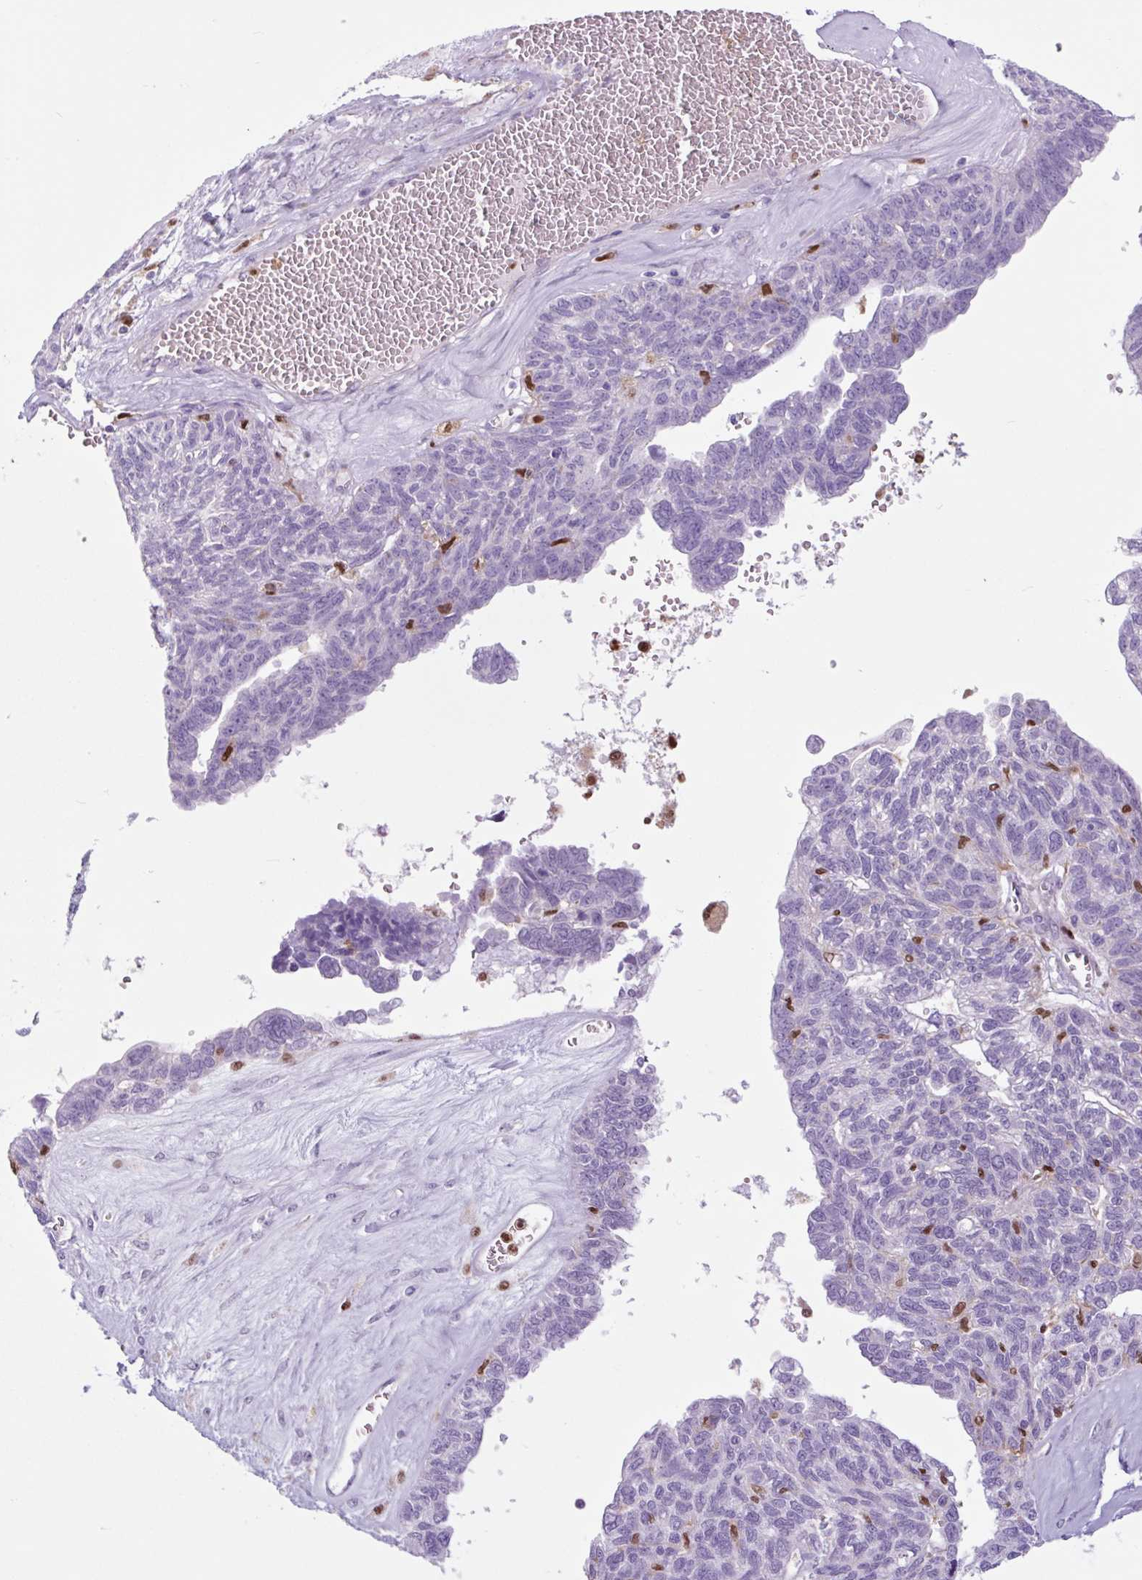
{"staining": {"intensity": "negative", "quantity": "none", "location": "none"}, "tissue": "ovarian cancer", "cell_type": "Tumor cells", "image_type": "cancer", "snomed": [{"axis": "morphology", "description": "Cystadenocarcinoma, serous, NOS"}, {"axis": "topography", "description": "Ovary"}], "caption": "This image is of ovarian serous cystadenocarcinoma stained with immunohistochemistry to label a protein in brown with the nuclei are counter-stained blue. There is no positivity in tumor cells. (Immunohistochemistry (ihc), brightfield microscopy, high magnification).", "gene": "SPI1", "patient": {"sex": "female", "age": 79}}